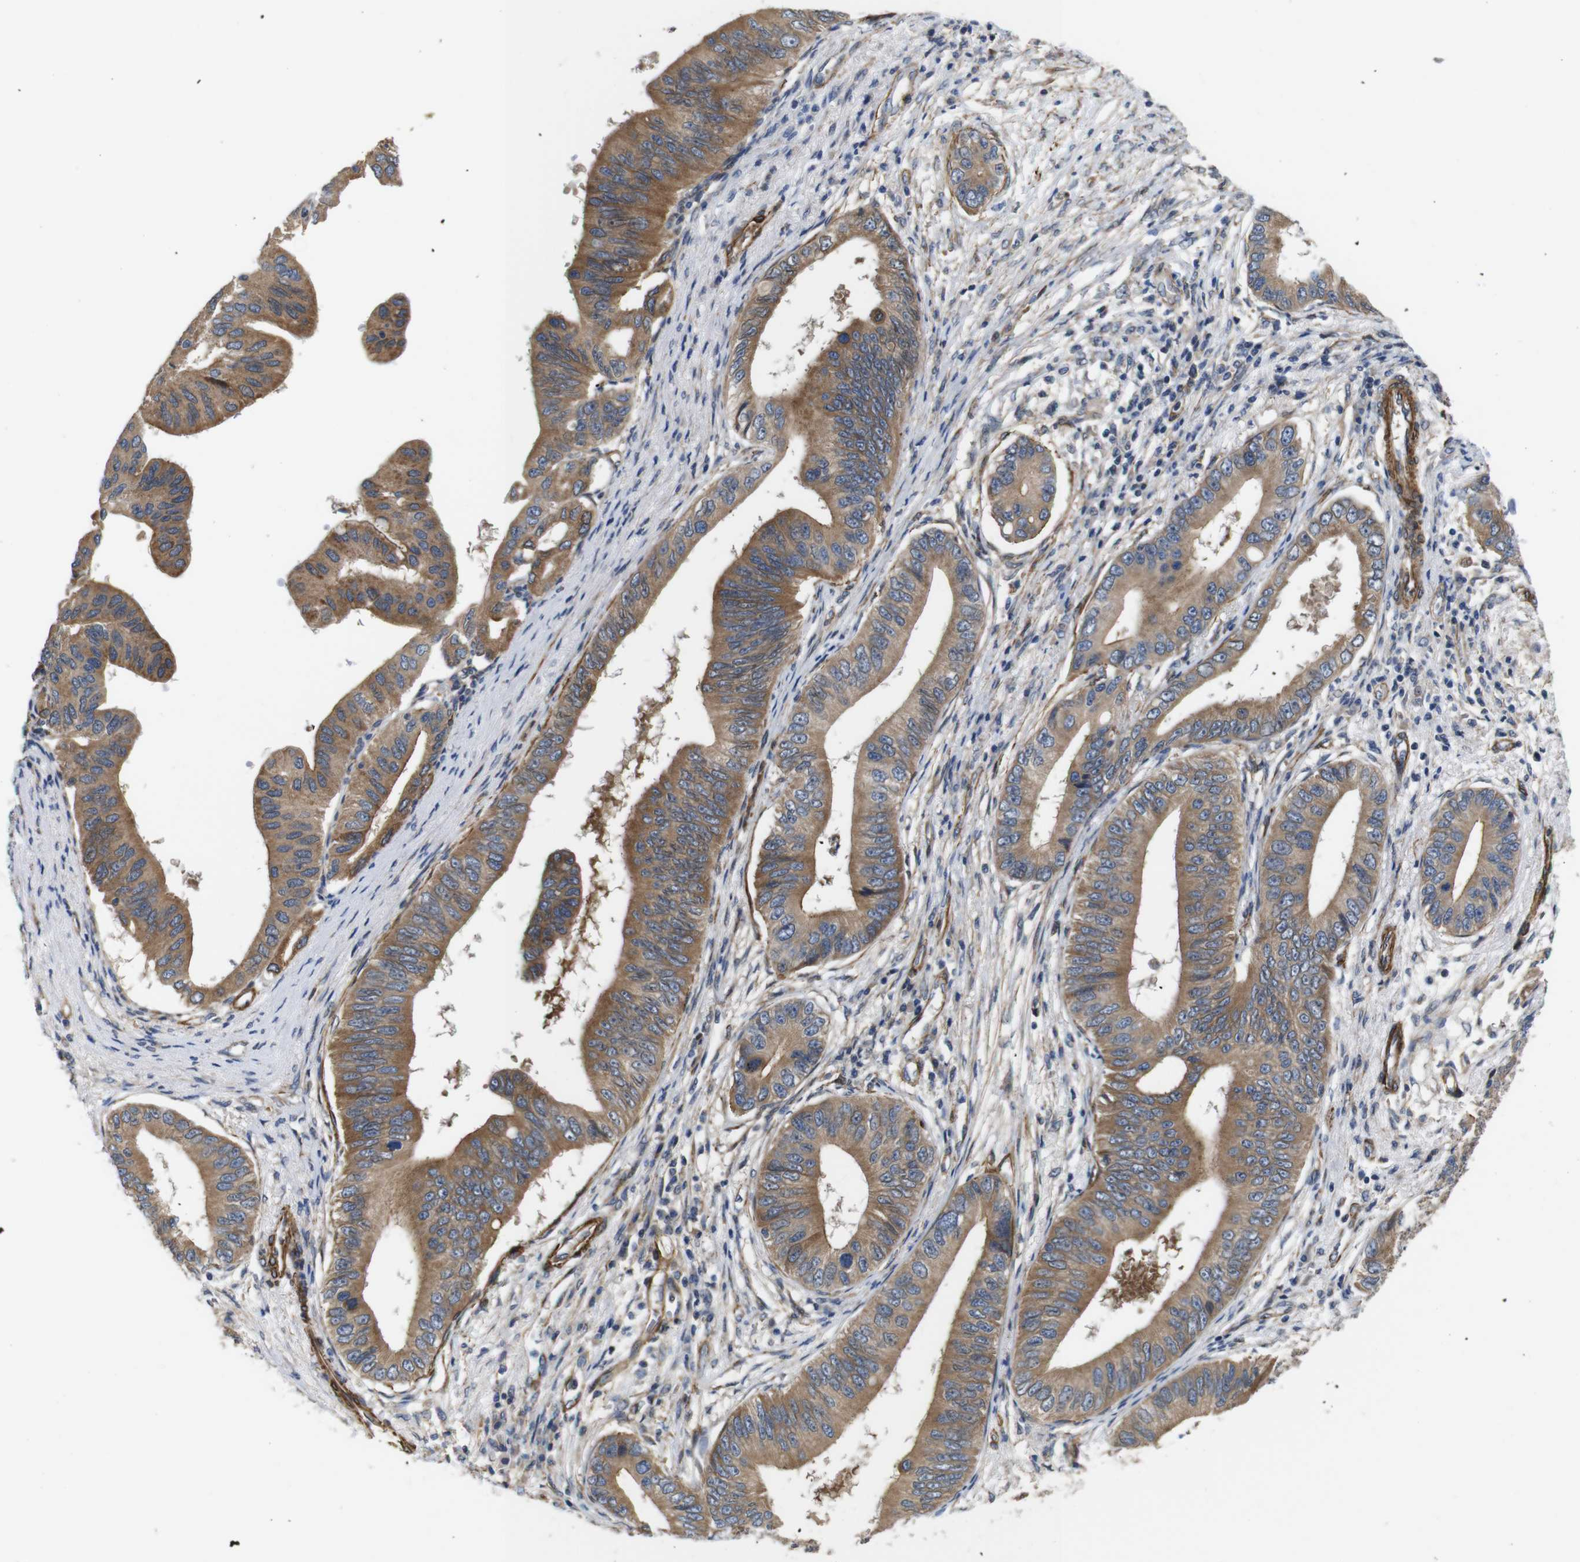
{"staining": {"intensity": "moderate", "quantity": ">75%", "location": "cytoplasmic/membranous"}, "tissue": "pancreatic cancer", "cell_type": "Tumor cells", "image_type": "cancer", "snomed": [{"axis": "morphology", "description": "Adenocarcinoma, NOS"}, {"axis": "topography", "description": "Pancreas"}], "caption": "Immunohistochemistry histopathology image of neoplastic tissue: human pancreatic adenocarcinoma stained using IHC displays medium levels of moderate protein expression localized specifically in the cytoplasmic/membranous of tumor cells, appearing as a cytoplasmic/membranous brown color.", "gene": "GGT7", "patient": {"sex": "male", "age": 77}}